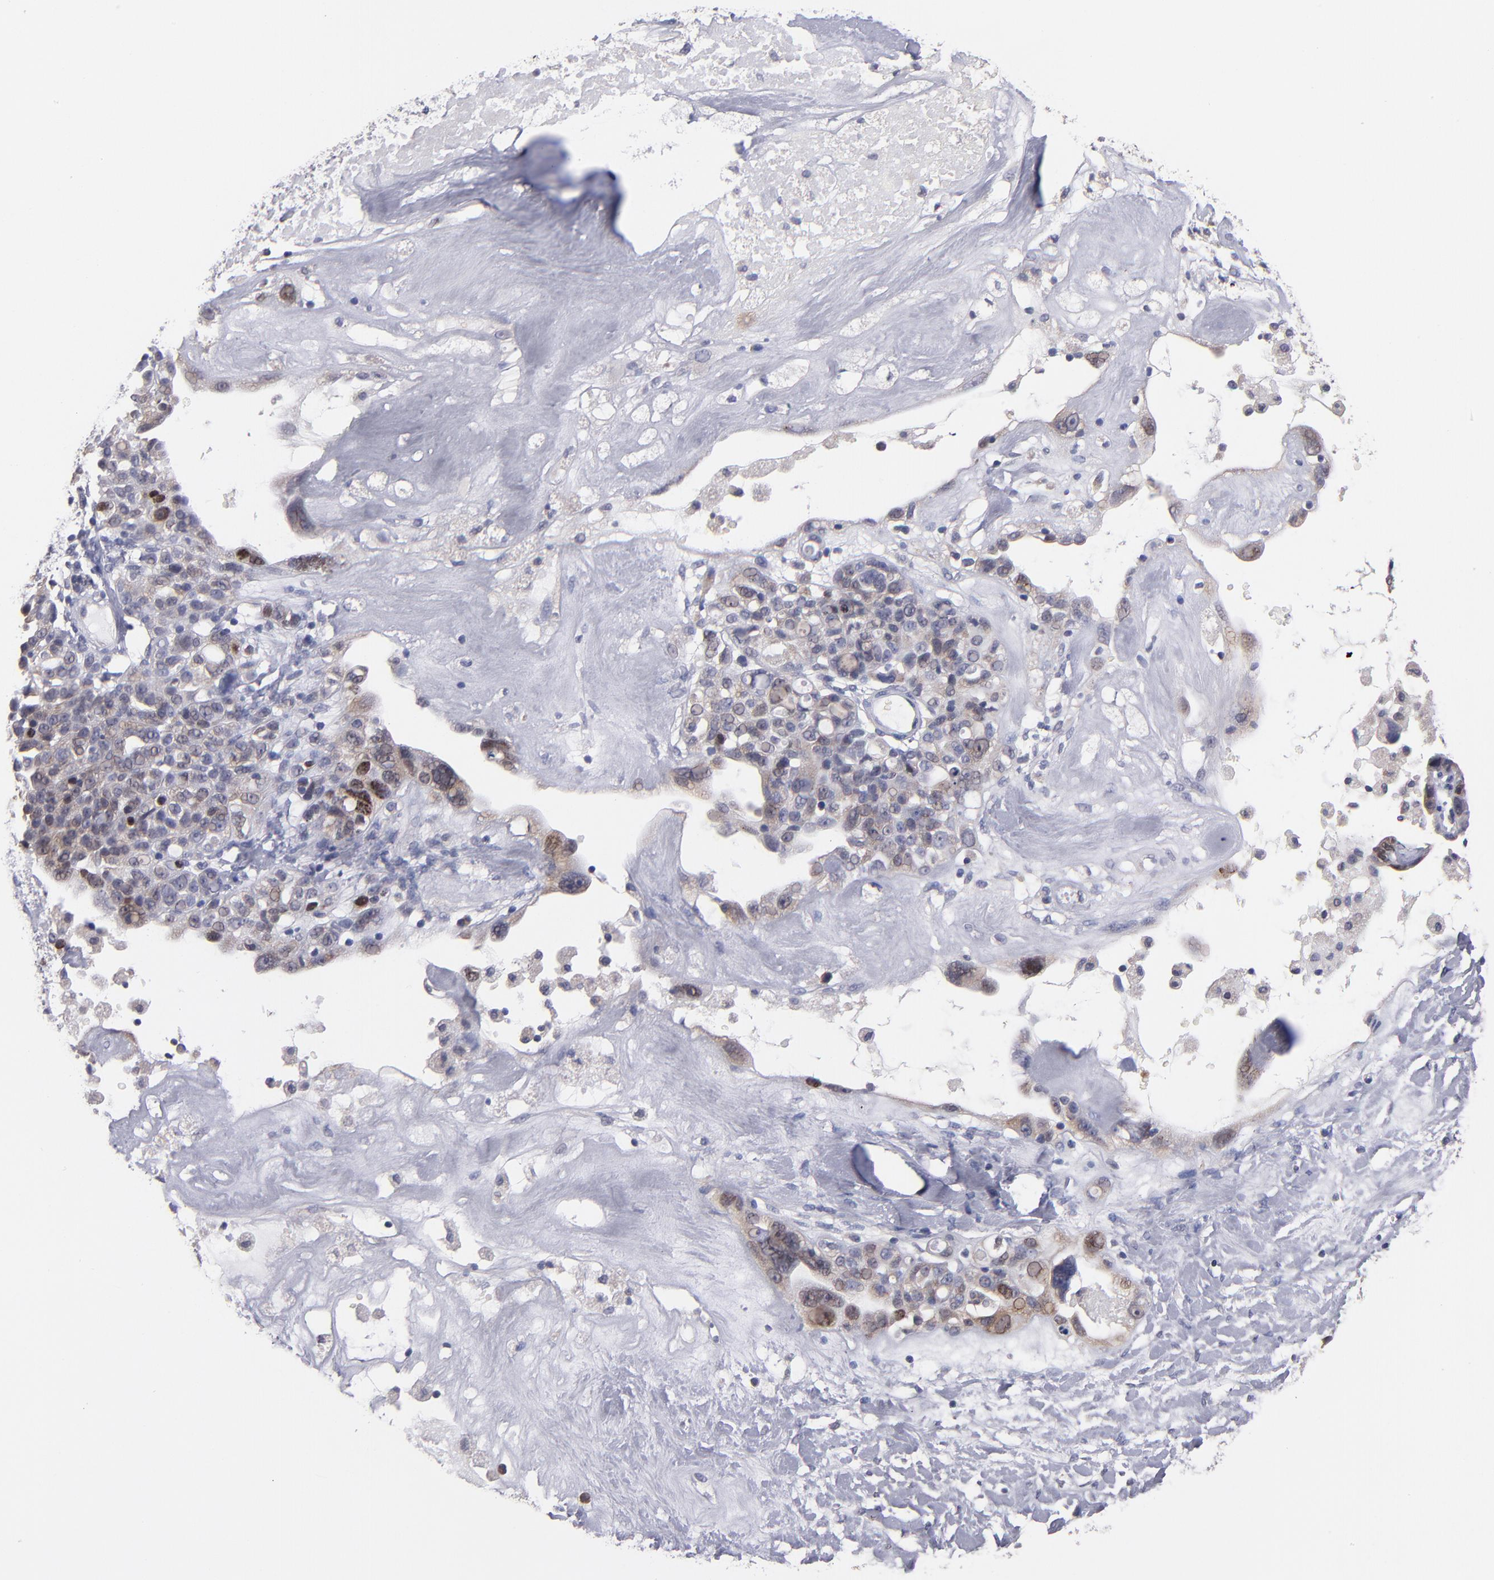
{"staining": {"intensity": "weak", "quantity": ">75%", "location": "cytoplasmic/membranous"}, "tissue": "ovarian cancer", "cell_type": "Tumor cells", "image_type": "cancer", "snomed": [{"axis": "morphology", "description": "Cystadenocarcinoma, serous, NOS"}, {"axis": "topography", "description": "Ovary"}], "caption": "Human ovarian cancer (serous cystadenocarcinoma) stained with a protein marker reveals weak staining in tumor cells.", "gene": "EIF3L", "patient": {"sex": "female", "age": 66}}